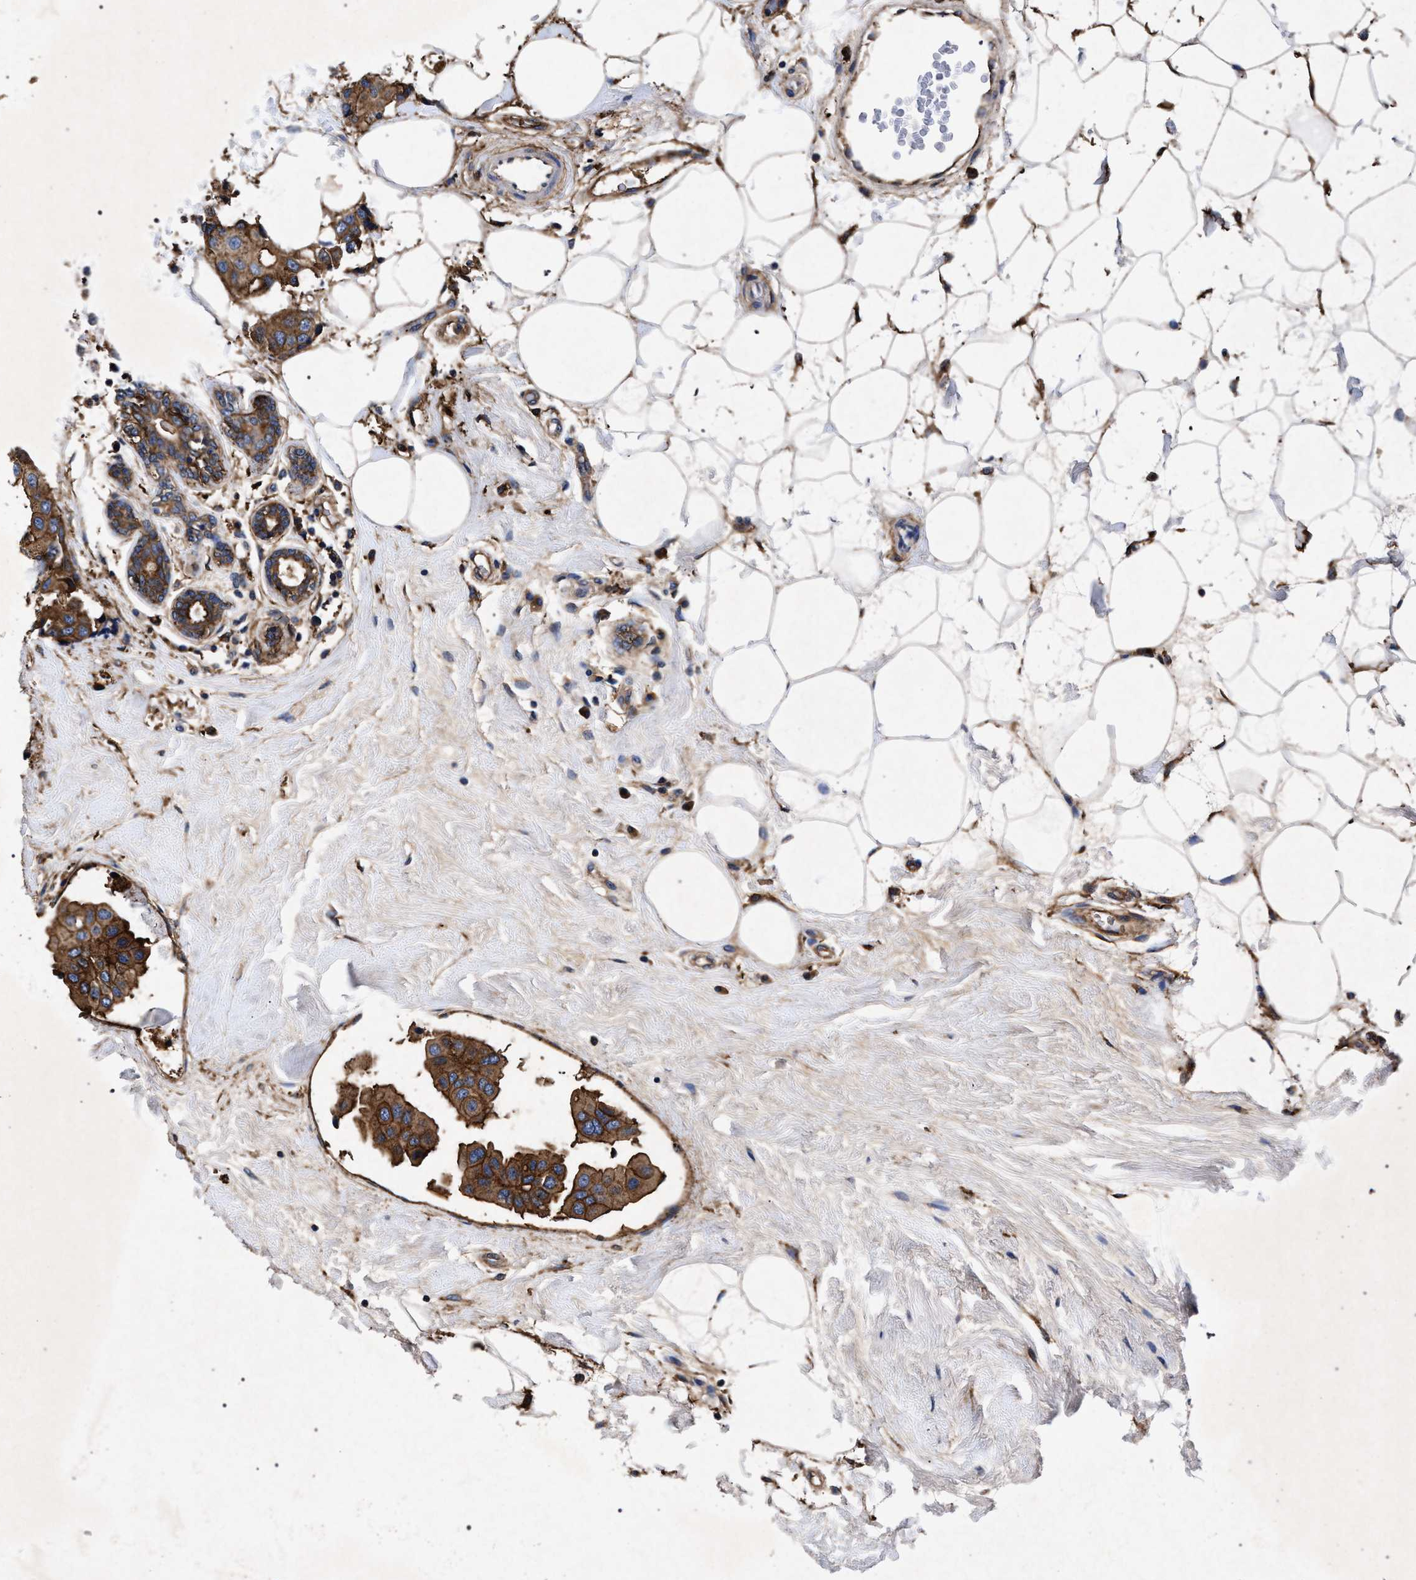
{"staining": {"intensity": "strong", "quantity": ">75%", "location": "cytoplasmic/membranous"}, "tissue": "breast cancer", "cell_type": "Tumor cells", "image_type": "cancer", "snomed": [{"axis": "morphology", "description": "Normal tissue, NOS"}, {"axis": "morphology", "description": "Duct carcinoma"}, {"axis": "topography", "description": "Breast"}], "caption": "Immunohistochemistry (IHC) of breast invasive ductal carcinoma shows high levels of strong cytoplasmic/membranous positivity in about >75% of tumor cells. The protein is shown in brown color, while the nuclei are stained blue.", "gene": "MARCKS", "patient": {"sex": "female", "age": 39}}